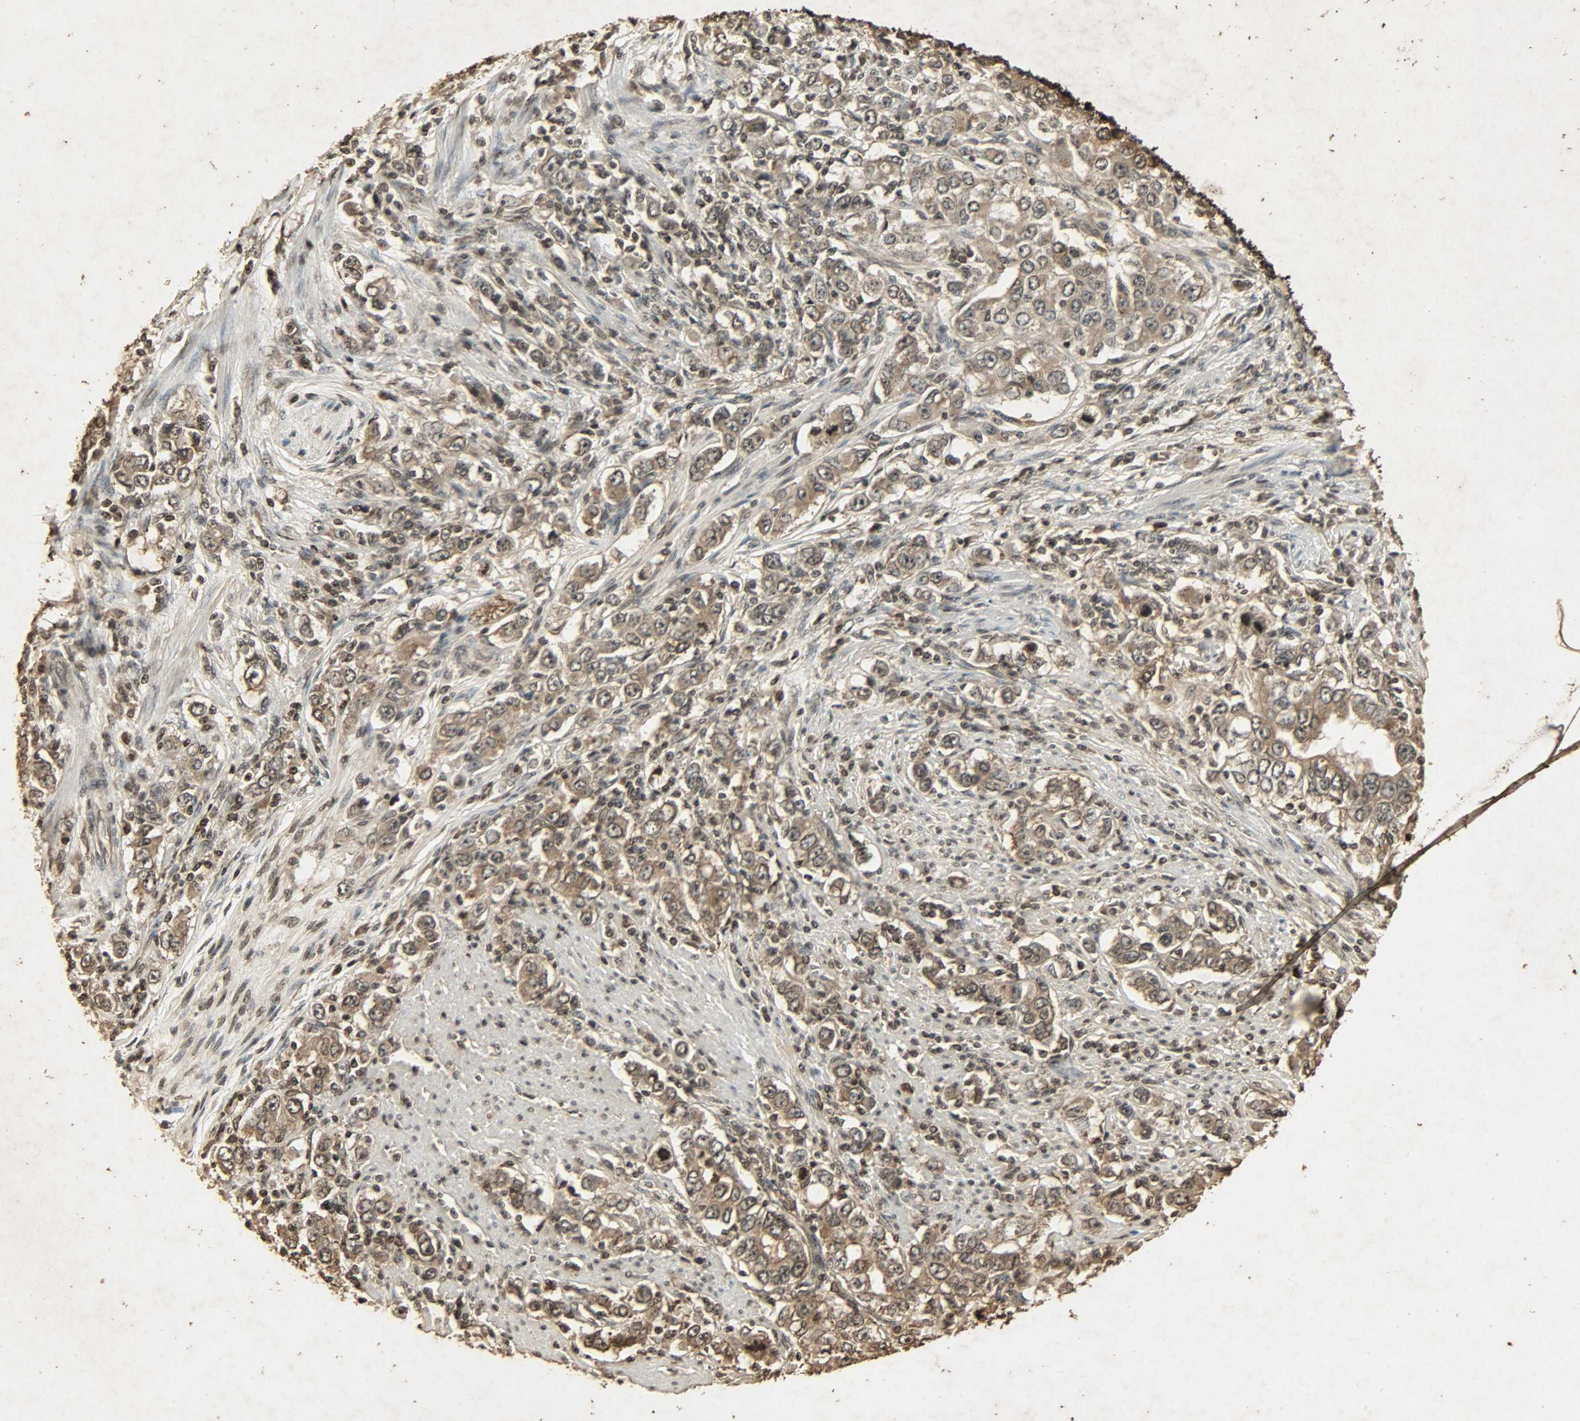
{"staining": {"intensity": "moderate", "quantity": ">75%", "location": "cytoplasmic/membranous,nuclear"}, "tissue": "stomach cancer", "cell_type": "Tumor cells", "image_type": "cancer", "snomed": [{"axis": "morphology", "description": "Adenocarcinoma, NOS"}, {"axis": "topography", "description": "Stomach, lower"}], "caption": "Stomach cancer was stained to show a protein in brown. There is medium levels of moderate cytoplasmic/membranous and nuclear expression in about >75% of tumor cells.", "gene": "PPP3R1", "patient": {"sex": "female", "age": 72}}